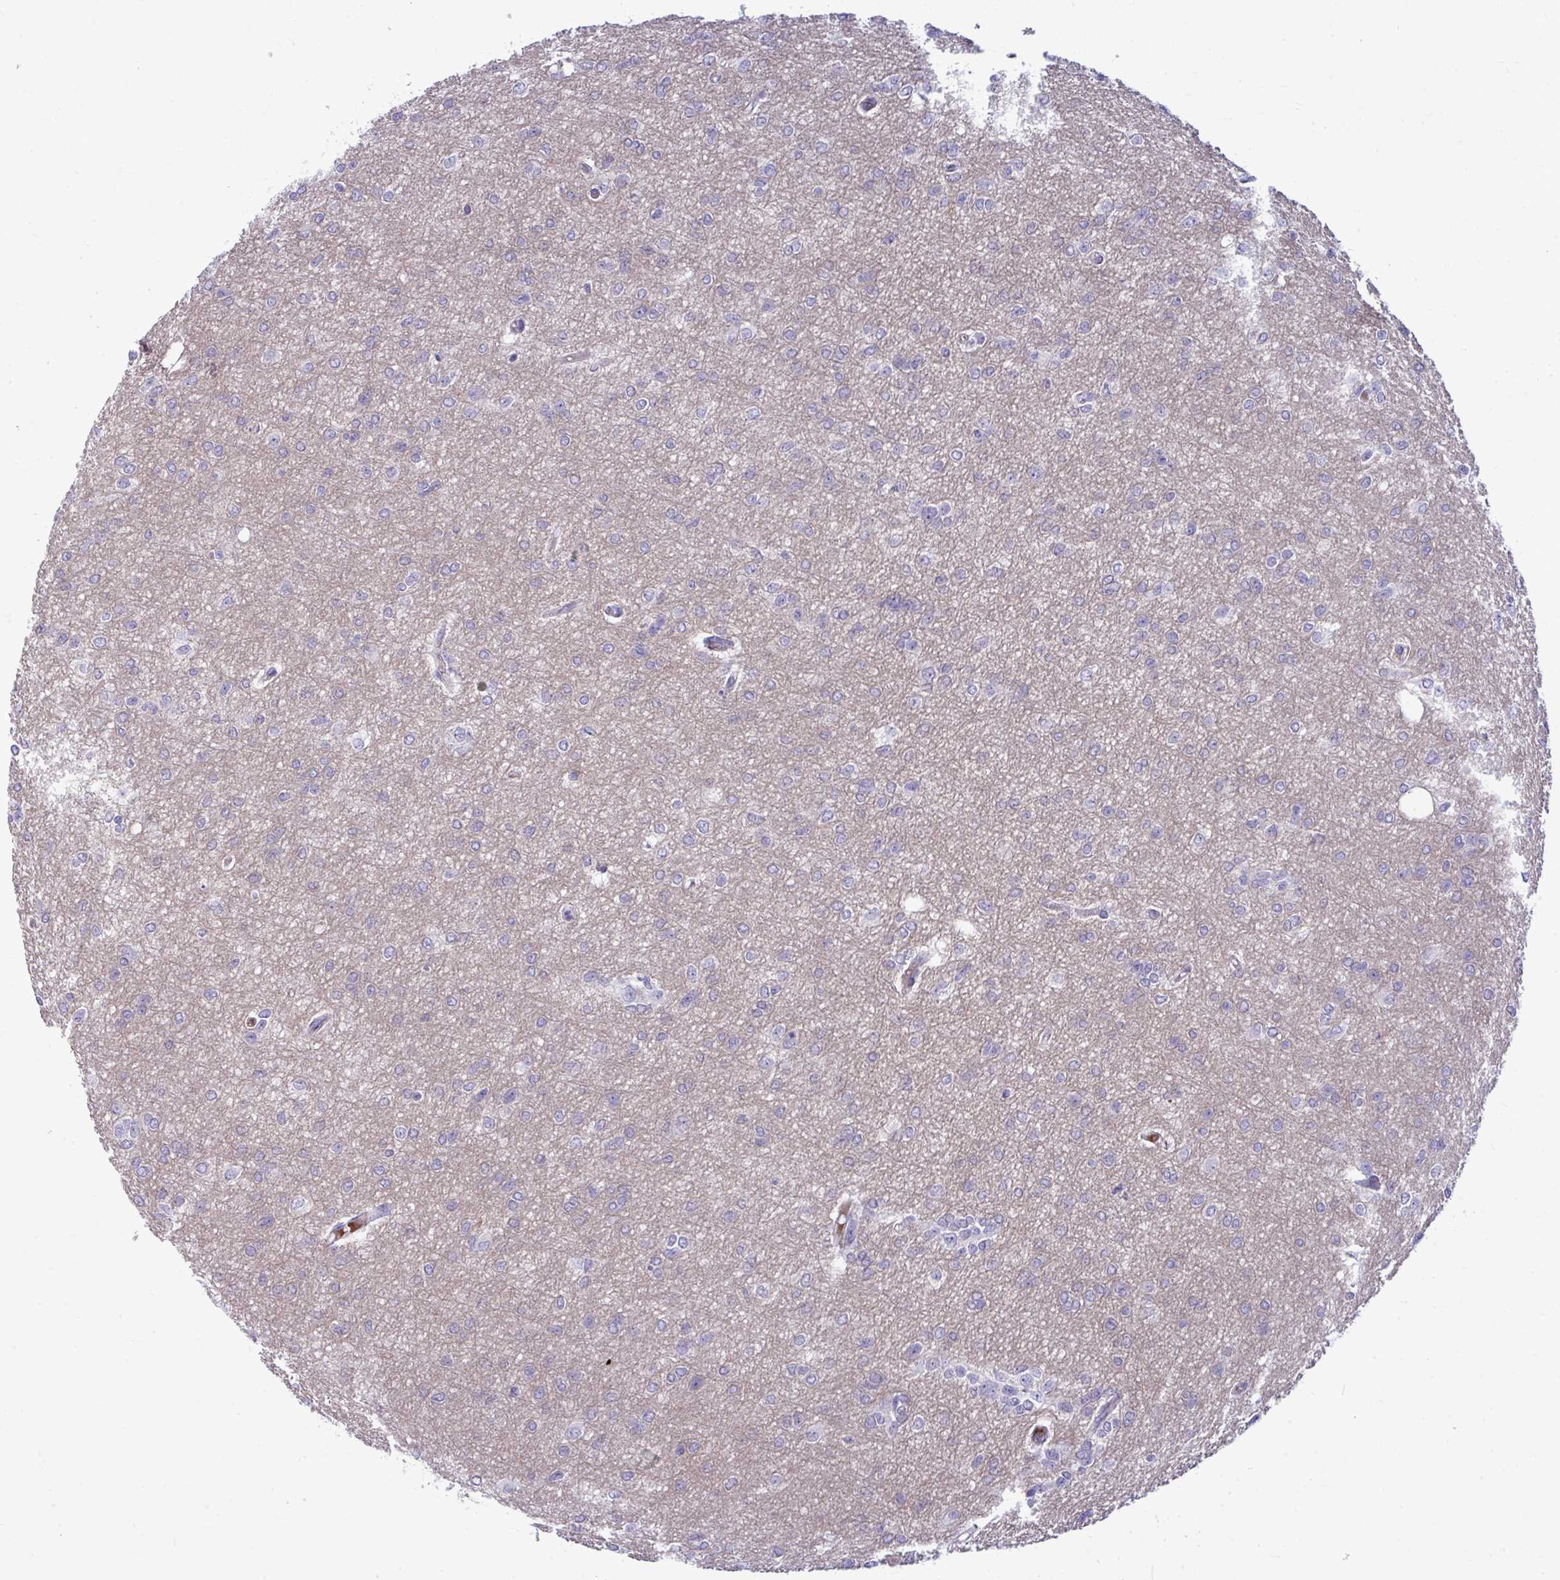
{"staining": {"intensity": "negative", "quantity": "none", "location": "none"}, "tissue": "glioma", "cell_type": "Tumor cells", "image_type": "cancer", "snomed": [{"axis": "morphology", "description": "Glioma, malignant, Low grade"}, {"axis": "topography", "description": "Brain"}], "caption": "This photomicrograph is of glioma stained with IHC to label a protein in brown with the nuclei are counter-stained blue. There is no staining in tumor cells.", "gene": "SLC14A1", "patient": {"sex": "male", "age": 26}}